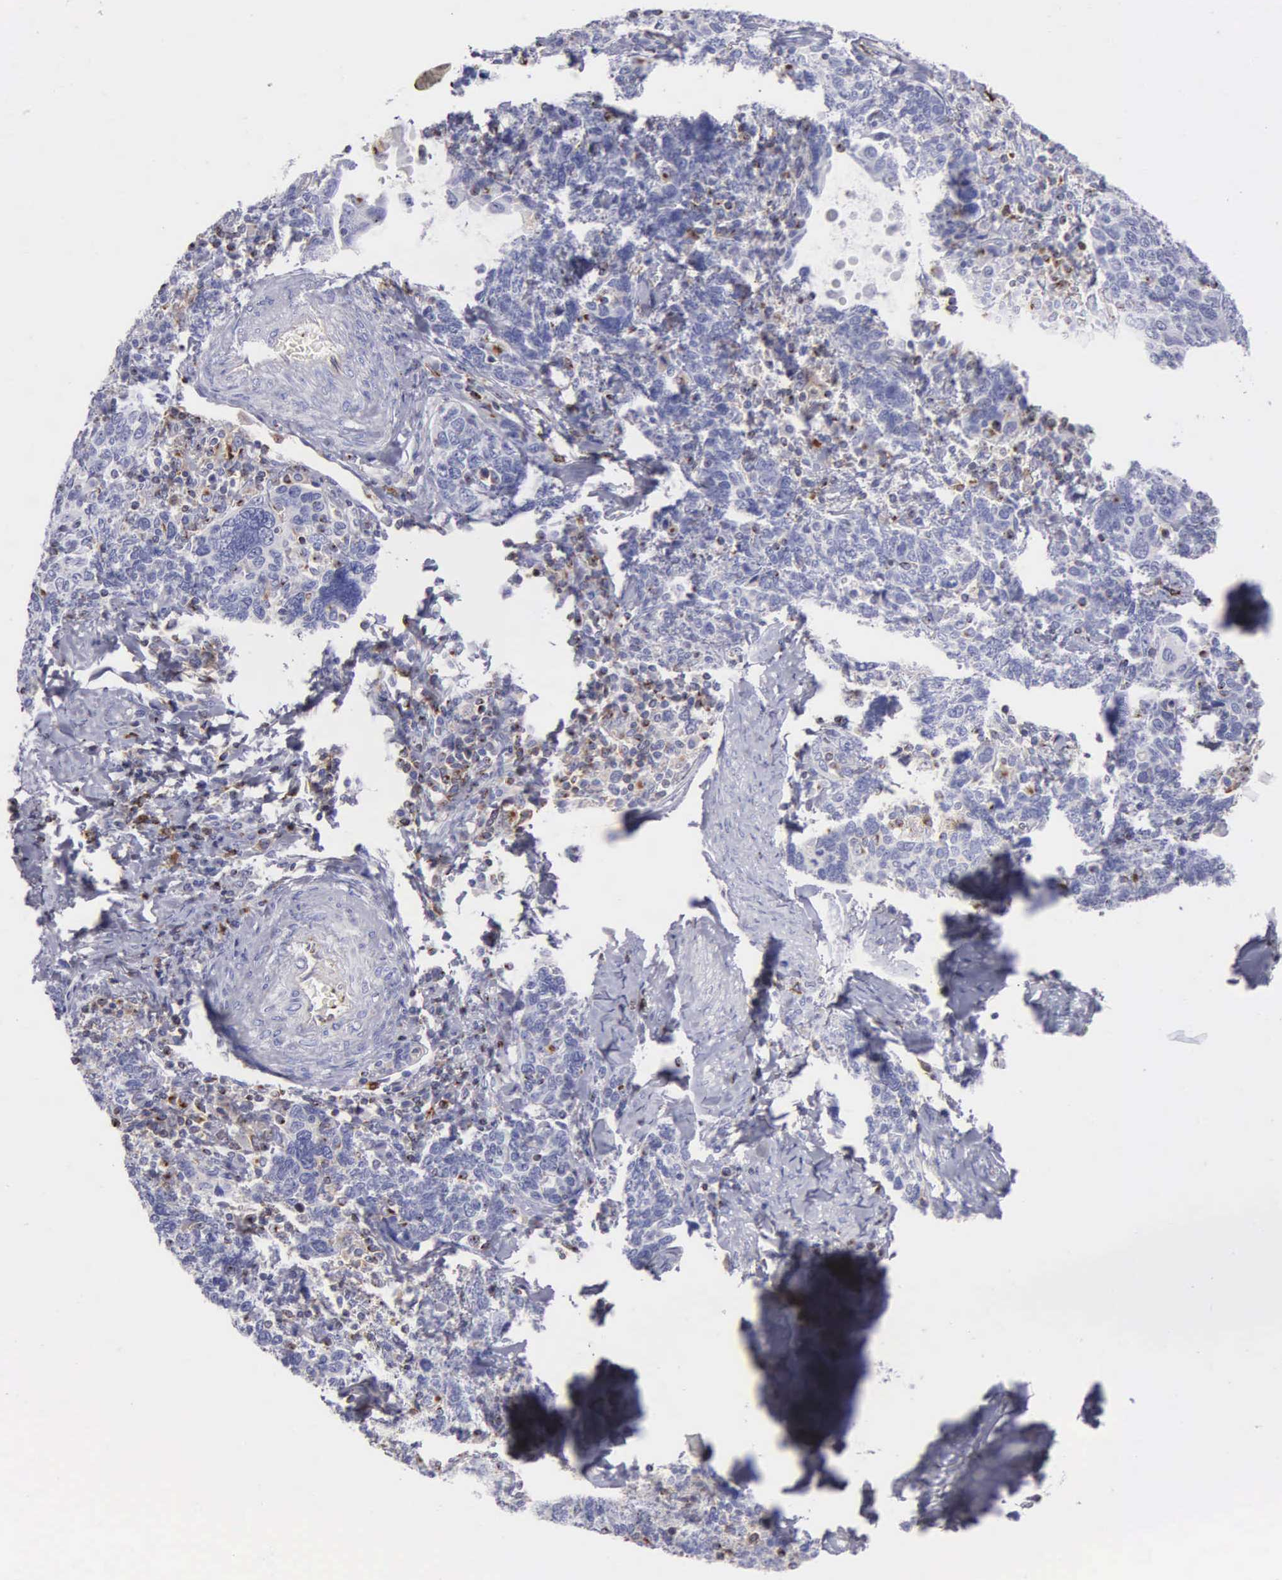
{"staining": {"intensity": "negative", "quantity": "none", "location": "none"}, "tissue": "cervical cancer", "cell_type": "Tumor cells", "image_type": "cancer", "snomed": [{"axis": "morphology", "description": "Squamous cell carcinoma, NOS"}, {"axis": "topography", "description": "Cervix"}], "caption": "Tumor cells show no significant staining in squamous cell carcinoma (cervical).", "gene": "SRGN", "patient": {"sex": "female", "age": 41}}